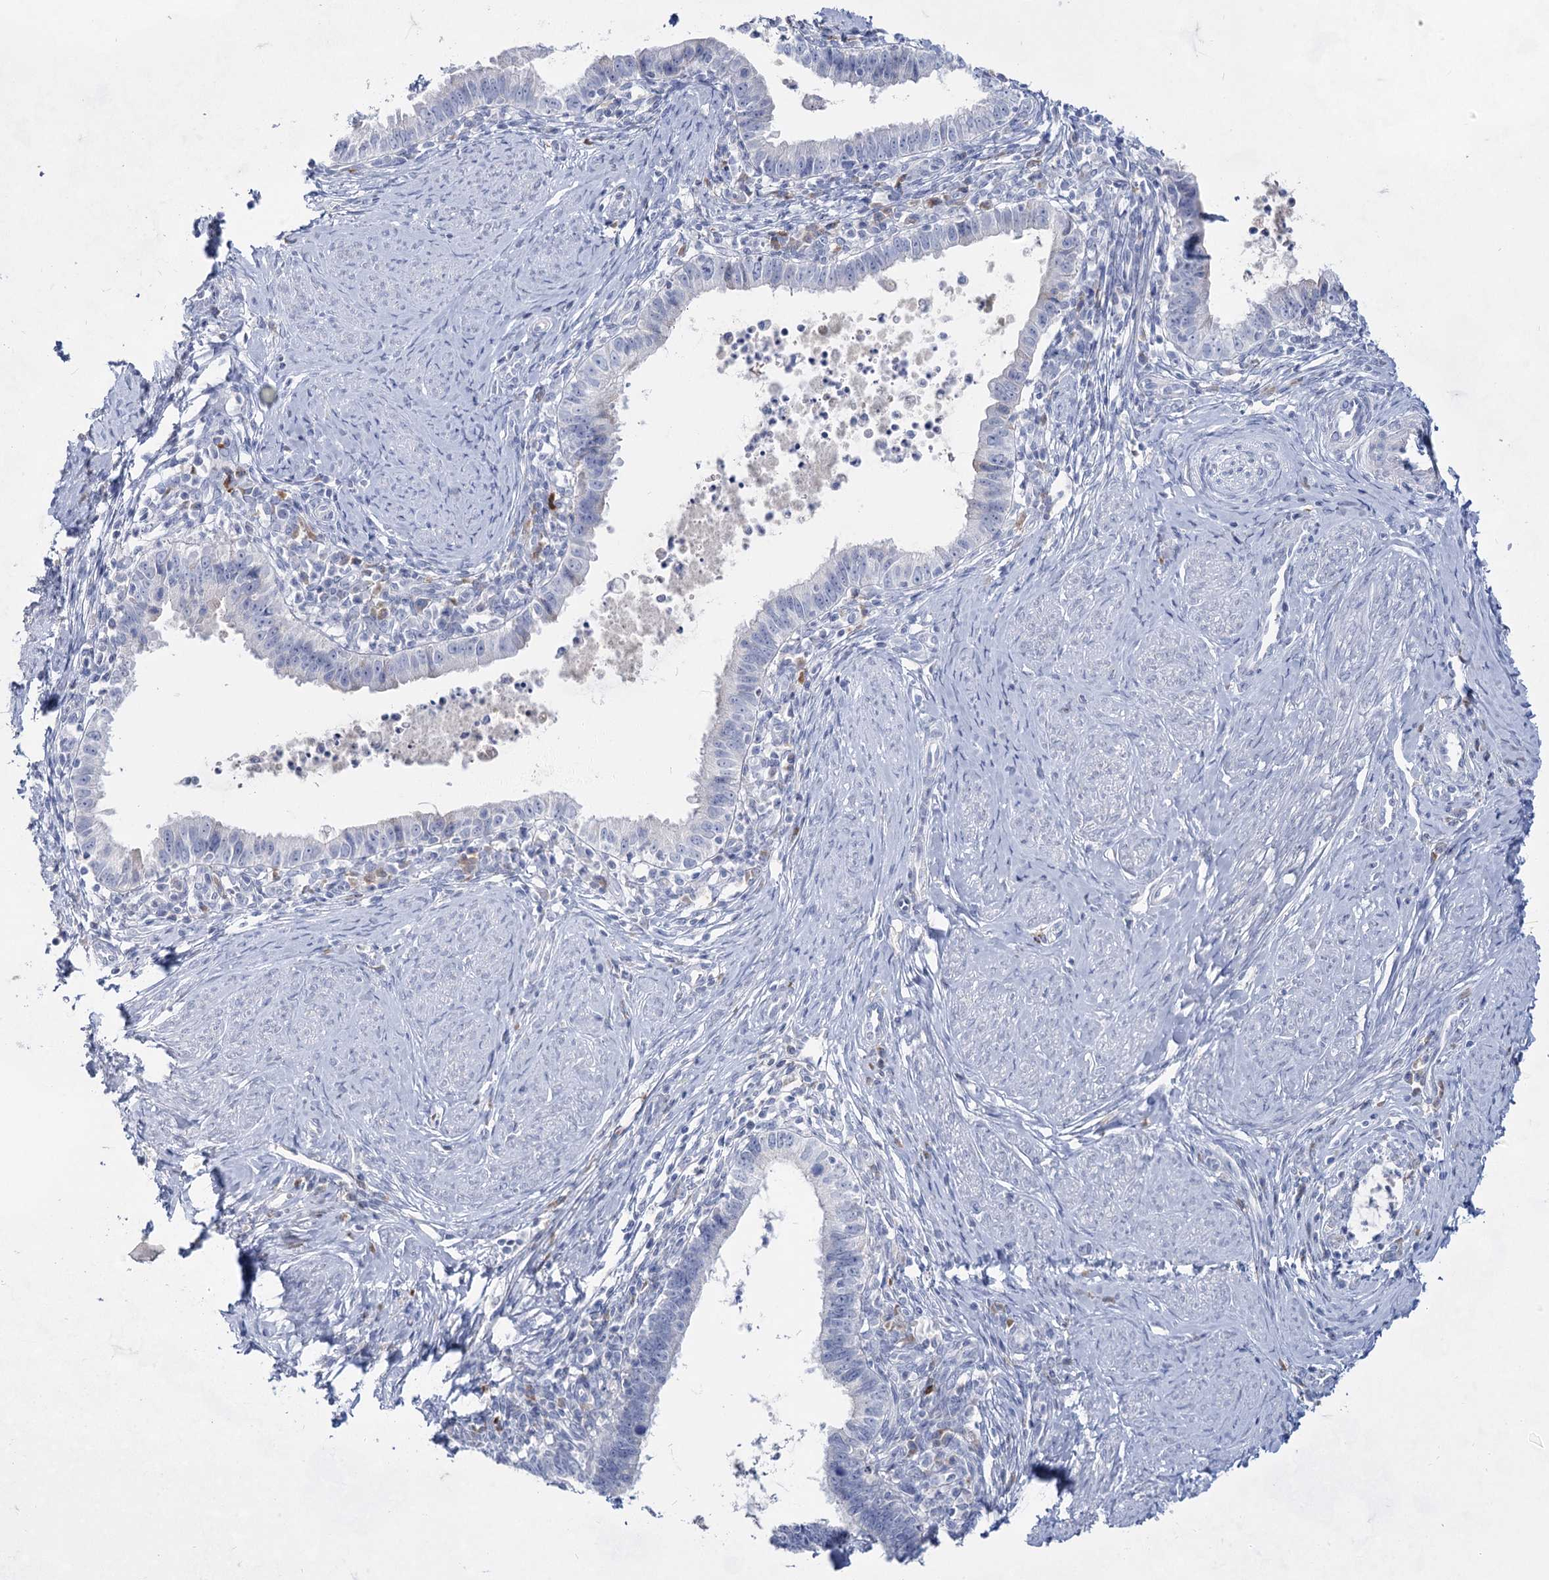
{"staining": {"intensity": "negative", "quantity": "none", "location": "none"}, "tissue": "cervical cancer", "cell_type": "Tumor cells", "image_type": "cancer", "snomed": [{"axis": "morphology", "description": "Adenocarcinoma, NOS"}, {"axis": "topography", "description": "Cervix"}], "caption": "Immunohistochemical staining of human cervical cancer shows no significant expression in tumor cells.", "gene": "ACRV1", "patient": {"sex": "female", "age": 36}}